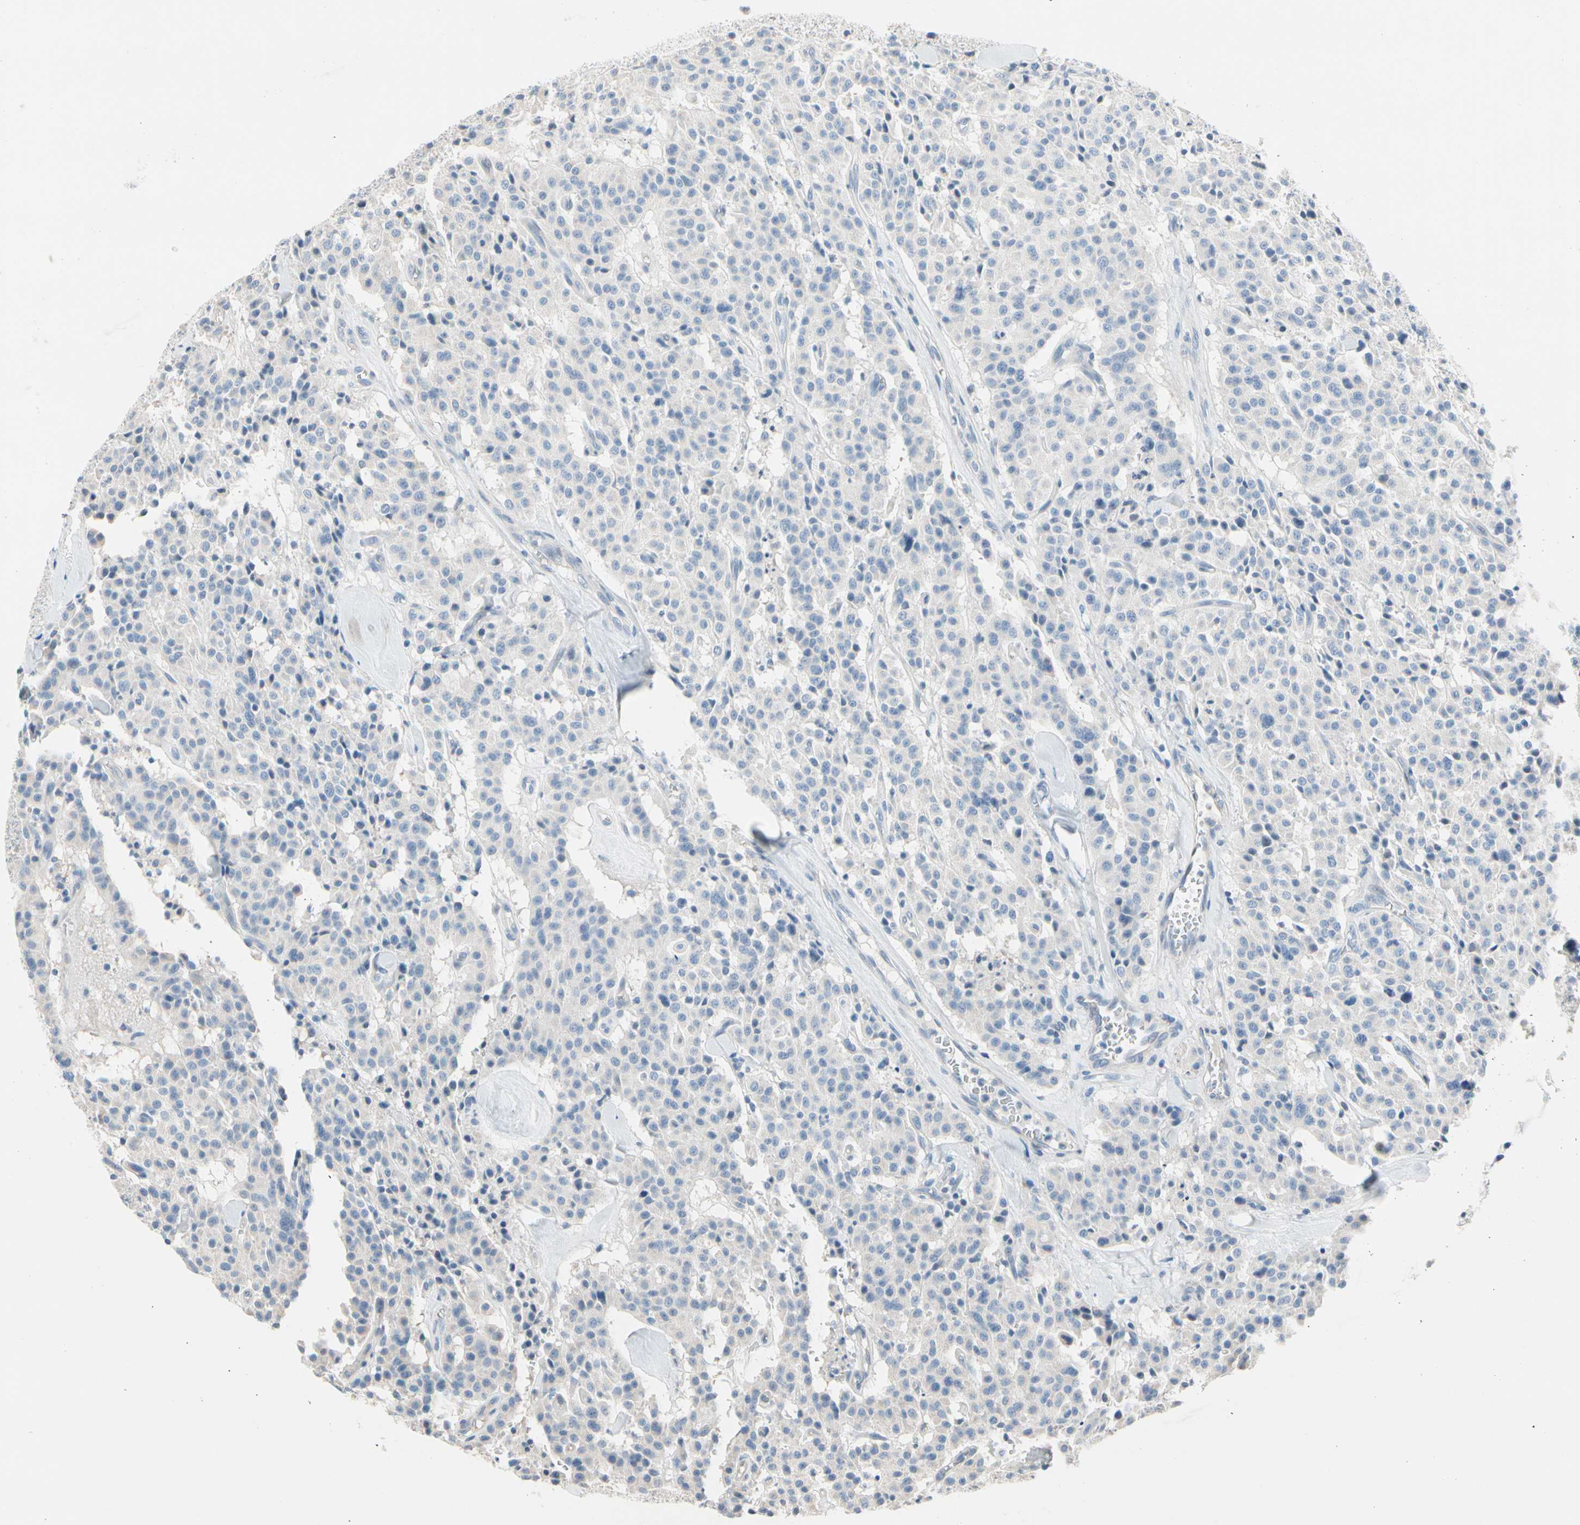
{"staining": {"intensity": "negative", "quantity": "none", "location": "none"}, "tissue": "carcinoid", "cell_type": "Tumor cells", "image_type": "cancer", "snomed": [{"axis": "morphology", "description": "Carcinoid, malignant, NOS"}, {"axis": "topography", "description": "Lung"}], "caption": "Immunohistochemistry (IHC) micrograph of human carcinoid stained for a protein (brown), which reveals no staining in tumor cells.", "gene": "STK40", "patient": {"sex": "male", "age": 30}}